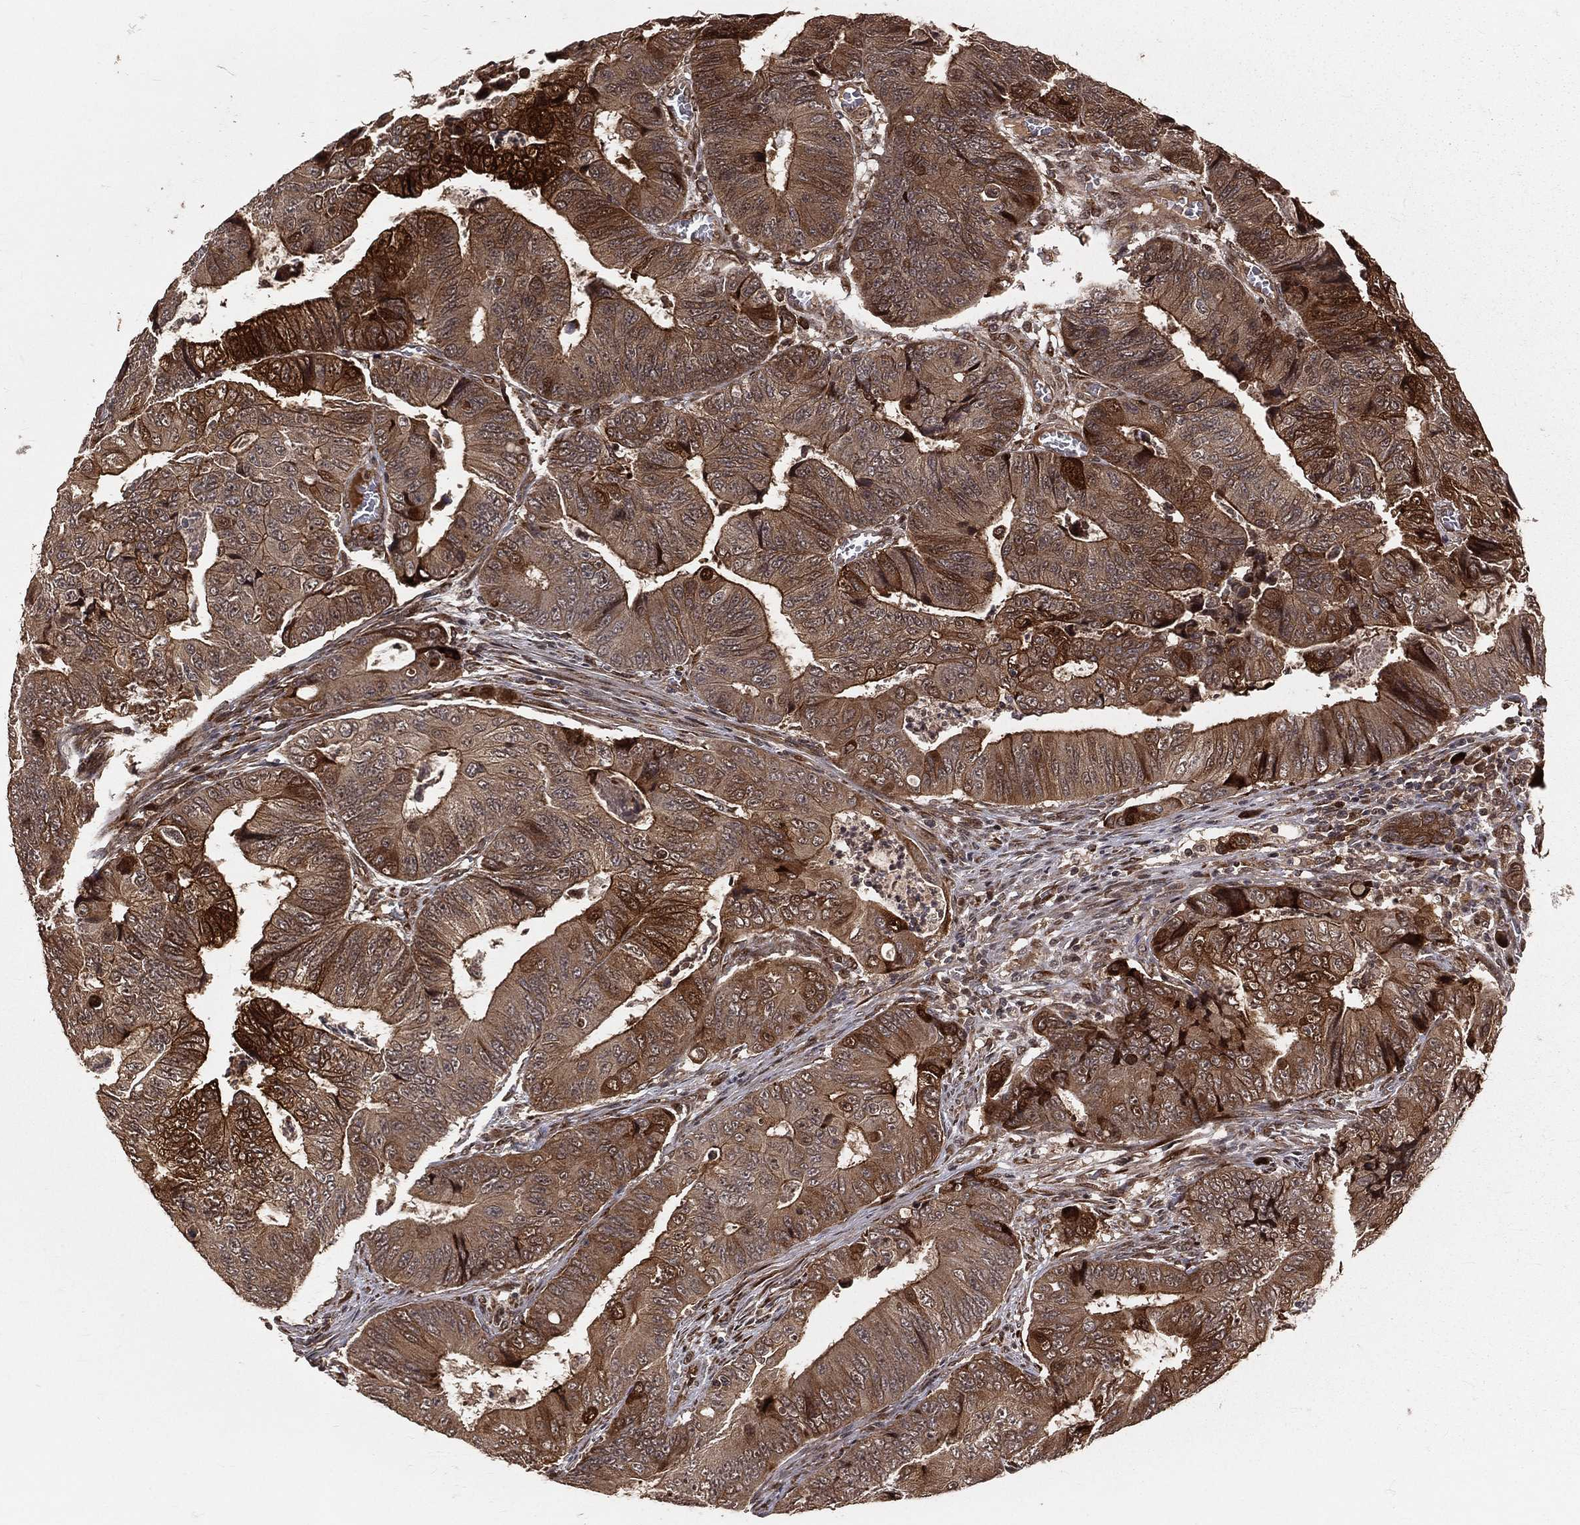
{"staining": {"intensity": "strong", "quantity": "25%-75%", "location": "cytoplasmic/membranous"}, "tissue": "colorectal cancer", "cell_type": "Tumor cells", "image_type": "cancer", "snomed": [{"axis": "morphology", "description": "Adenocarcinoma, NOS"}, {"axis": "topography", "description": "Colon"}], "caption": "Immunohistochemistry of colorectal cancer (adenocarcinoma) shows high levels of strong cytoplasmic/membranous staining in approximately 25%-75% of tumor cells.", "gene": "MAPK1", "patient": {"sex": "female", "age": 48}}